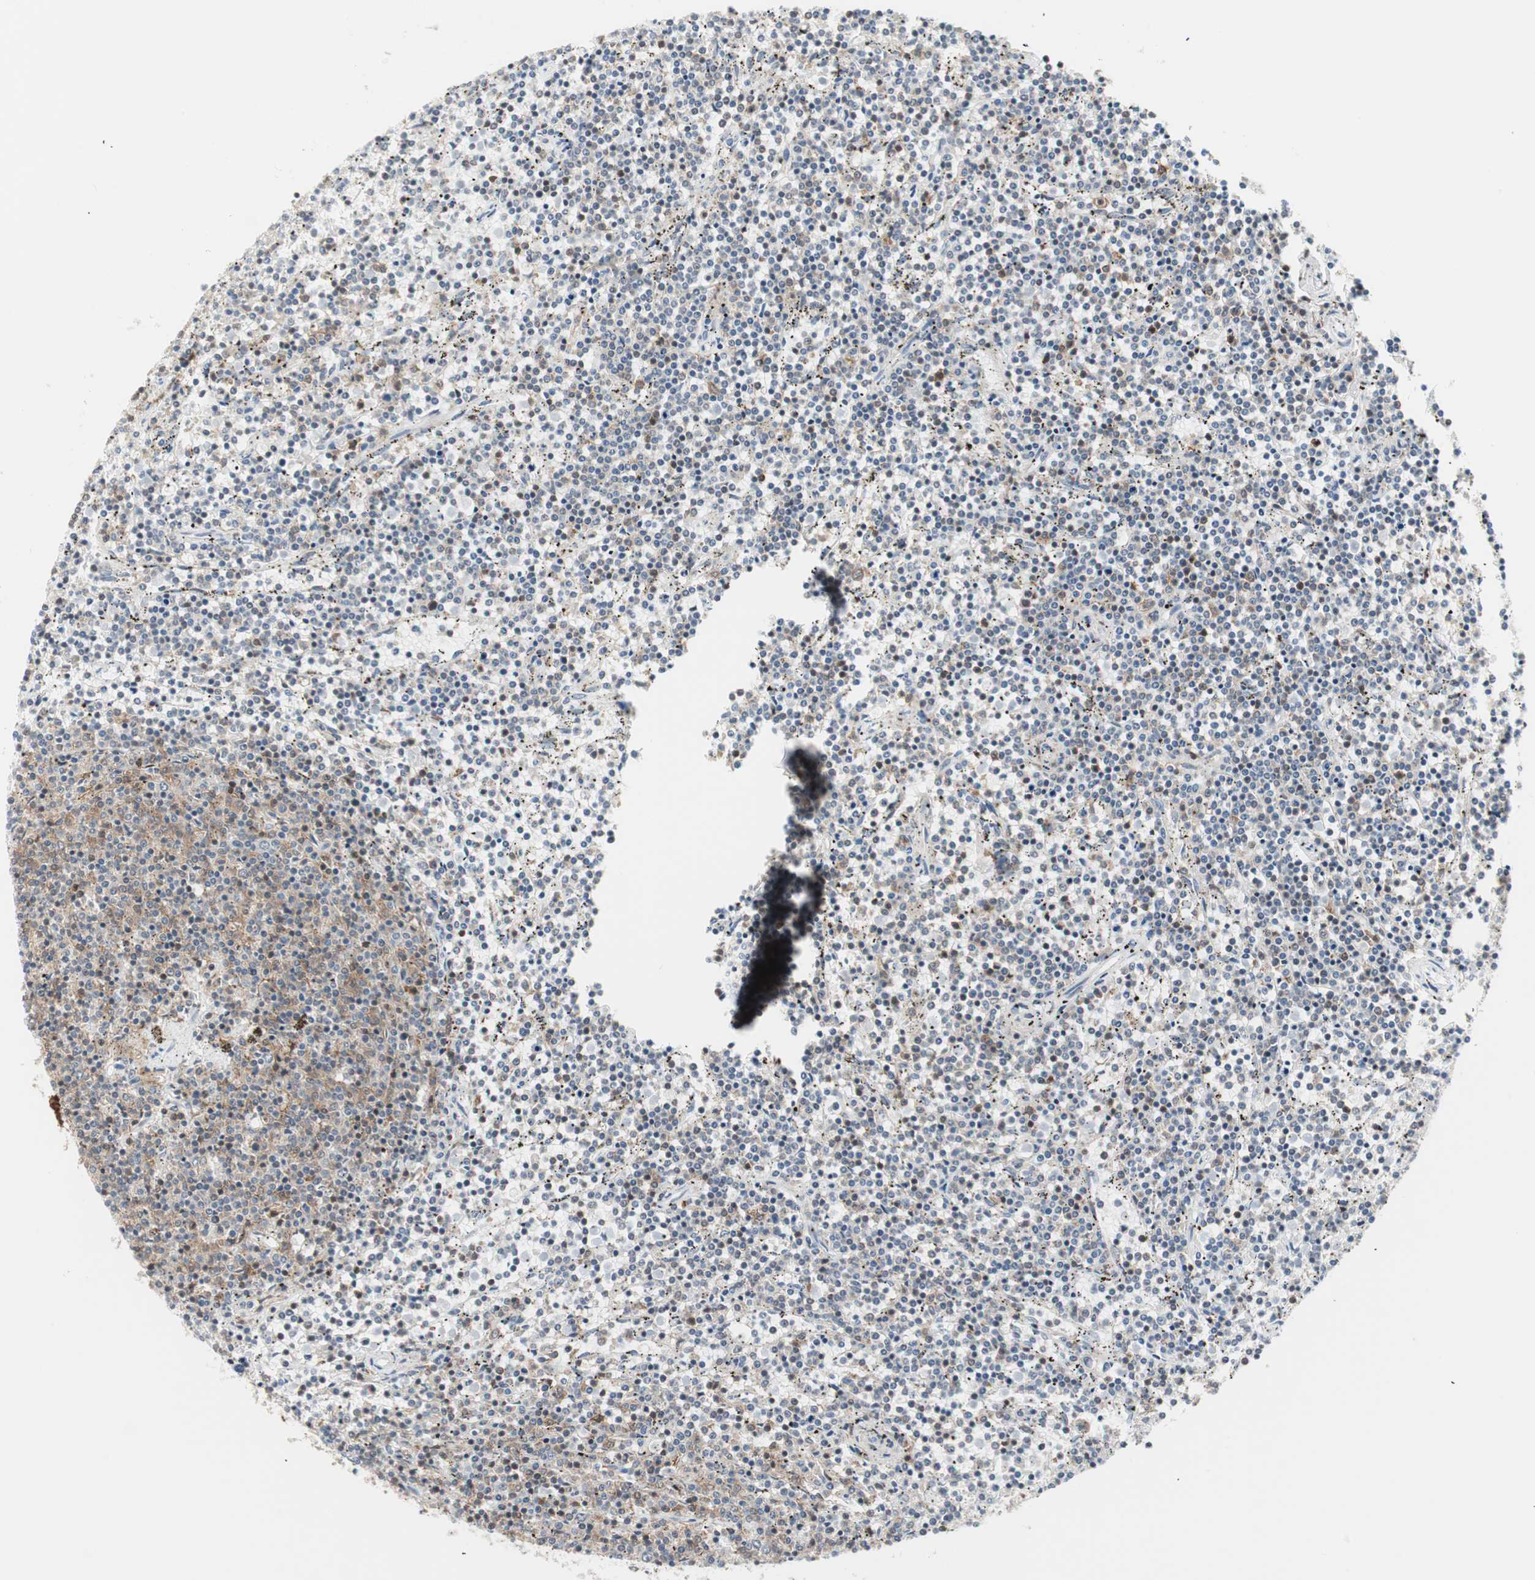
{"staining": {"intensity": "moderate", "quantity": "25%-75%", "location": "cytoplasmic/membranous,nuclear"}, "tissue": "lymphoma", "cell_type": "Tumor cells", "image_type": "cancer", "snomed": [{"axis": "morphology", "description": "Malignant lymphoma, non-Hodgkin's type, Low grade"}, {"axis": "topography", "description": "Spleen"}], "caption": "IHC (DAB) staining of lymphoma demonstrates moderate cytoplasmic/membranous and nuclear protein positivity in approximately 25%-75% of tumor cells. Nuclei are stained in blue.", "gene": "PPP1CA", "patient": {"sex": "female", "age": 50}}